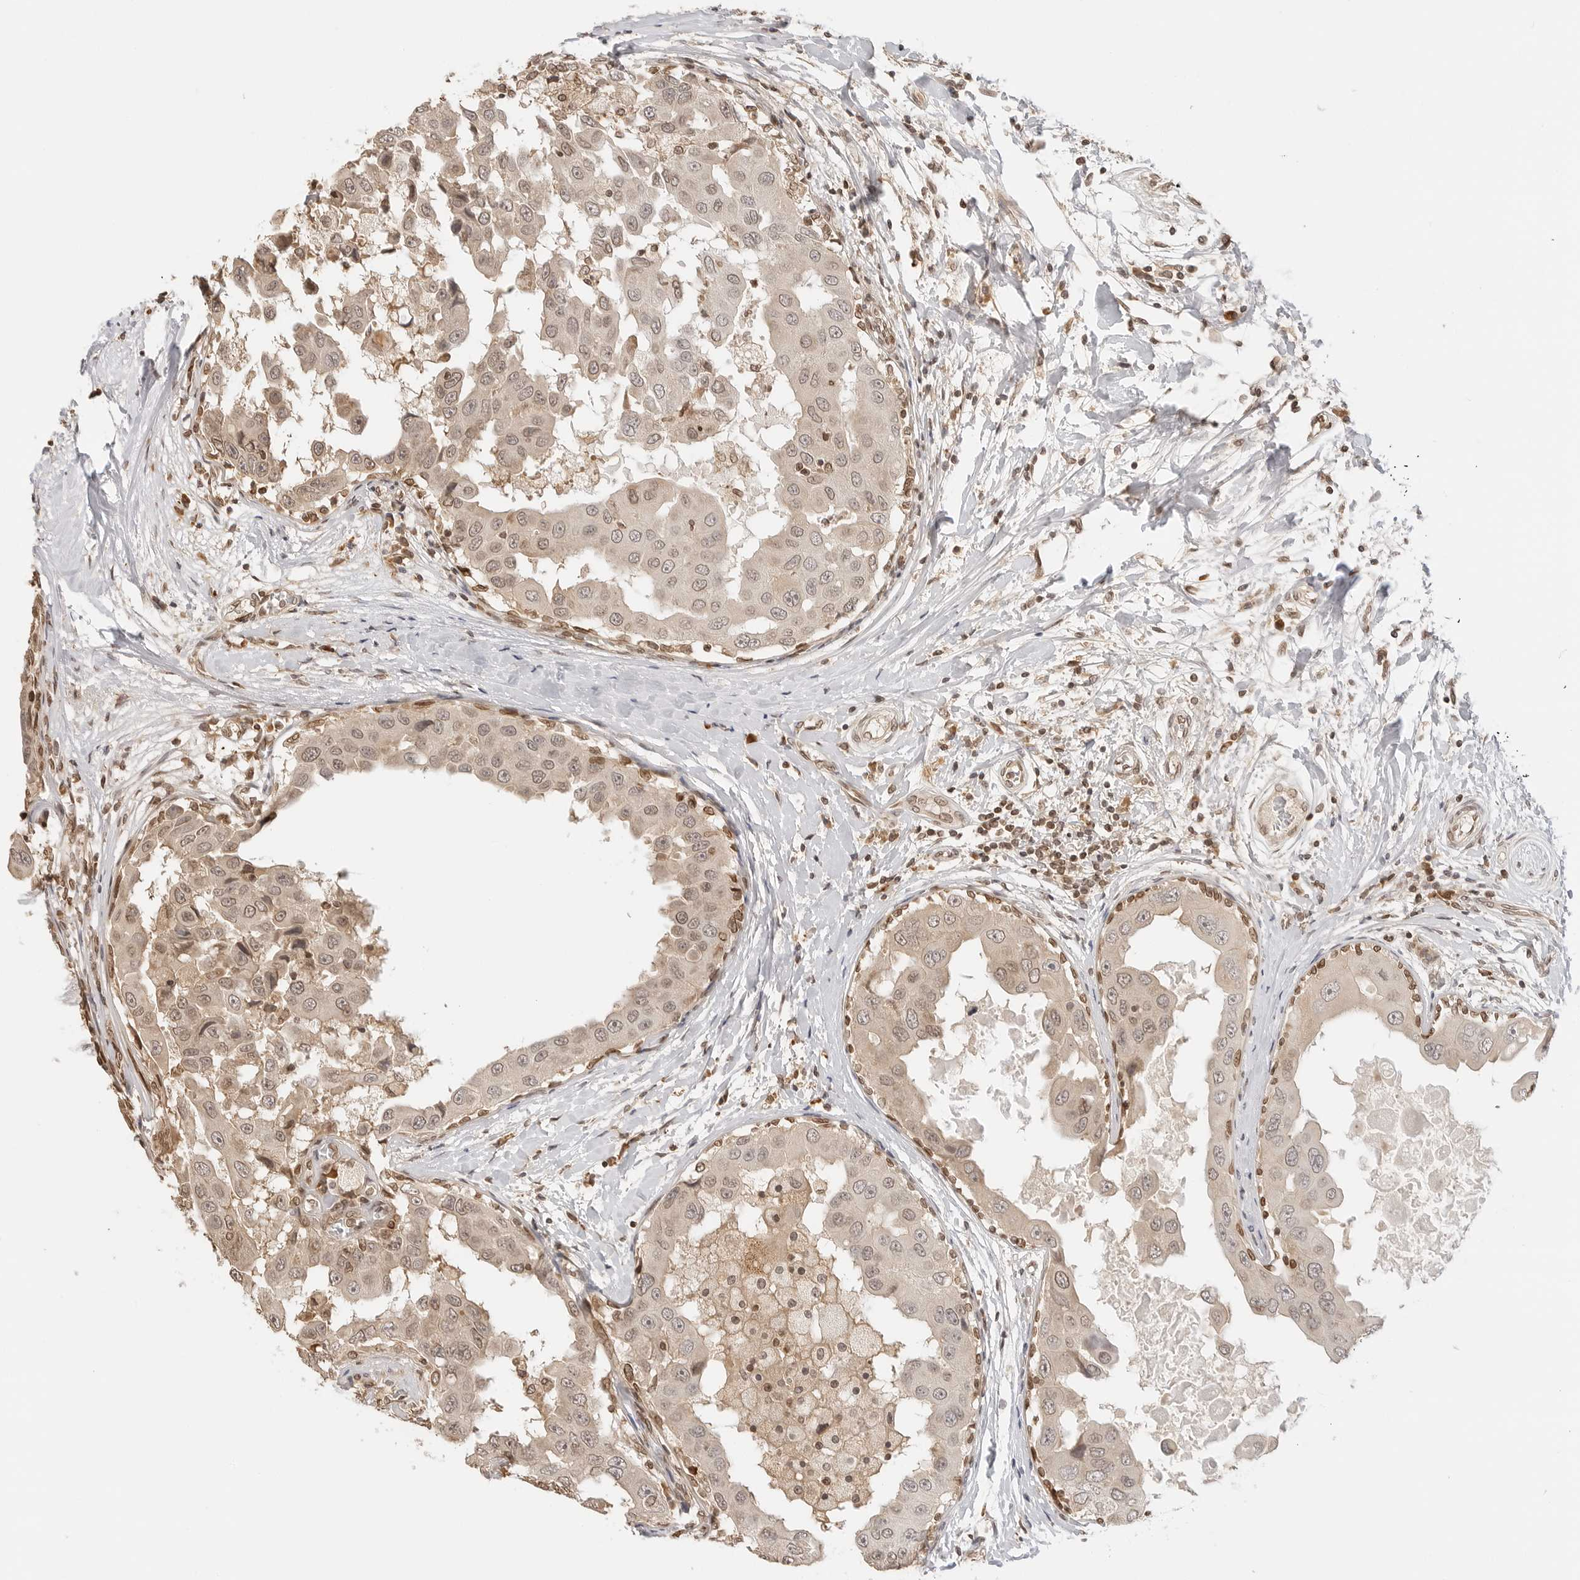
{"staining": {"intensity": "weak", "quantity": ">75%", "location": "cytoplasmic/membranous,nuclear"}, "tissue": "breast cancer", "cell_type": "Tumor cells", "image_type": "cancer", "snomed": [{"axis": "morphology", "description": "Duct carcinoma"}, {"axis": "topography", "description": "Breast"}], "caption": "Immunohistochemical staining of infiltrating ductal carcinoma (breast) displays weak cytoplasmic/membranous and nuclear protein positivity in approximately >75% of tumor cells.", "gene": "POLH", "patient": {"sex": "female", "age": 27}}